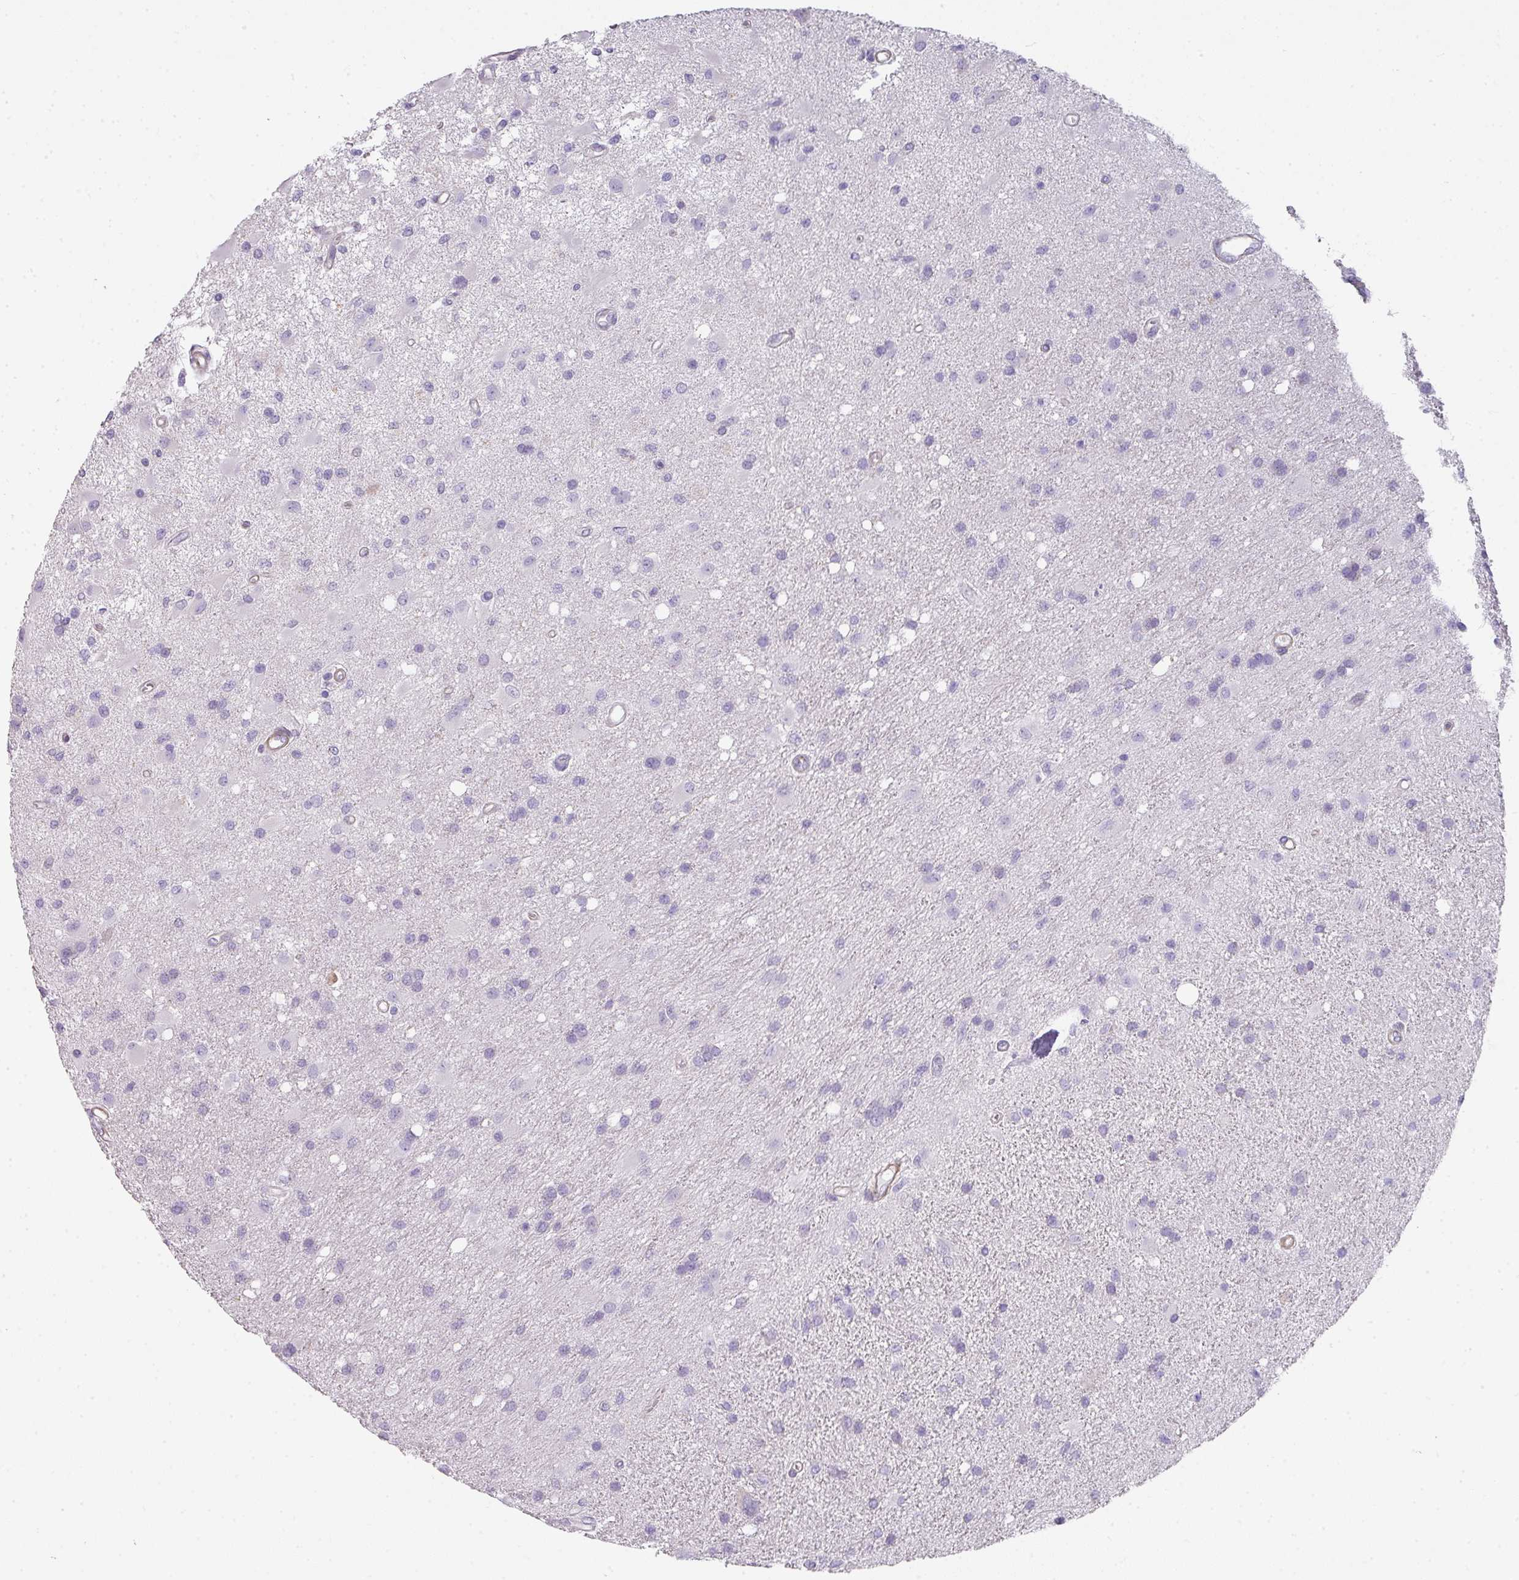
{"staining": {"intensity": "negative", "quantity": "none", "location": "none"}, "tissue": "glioma", "cell_type": "Tumor cells", "image_type": "cancer", "snomed": [{"axis": "morphology", "description": "Glioma, malignant, High grade"}, {"axis": "topography", "description": "Brain"}], "caption": "Tumor cells are negative for protein expression in human glioma.", "gene": "GLI4", "patient": {"sex": "male", "age": 67}}